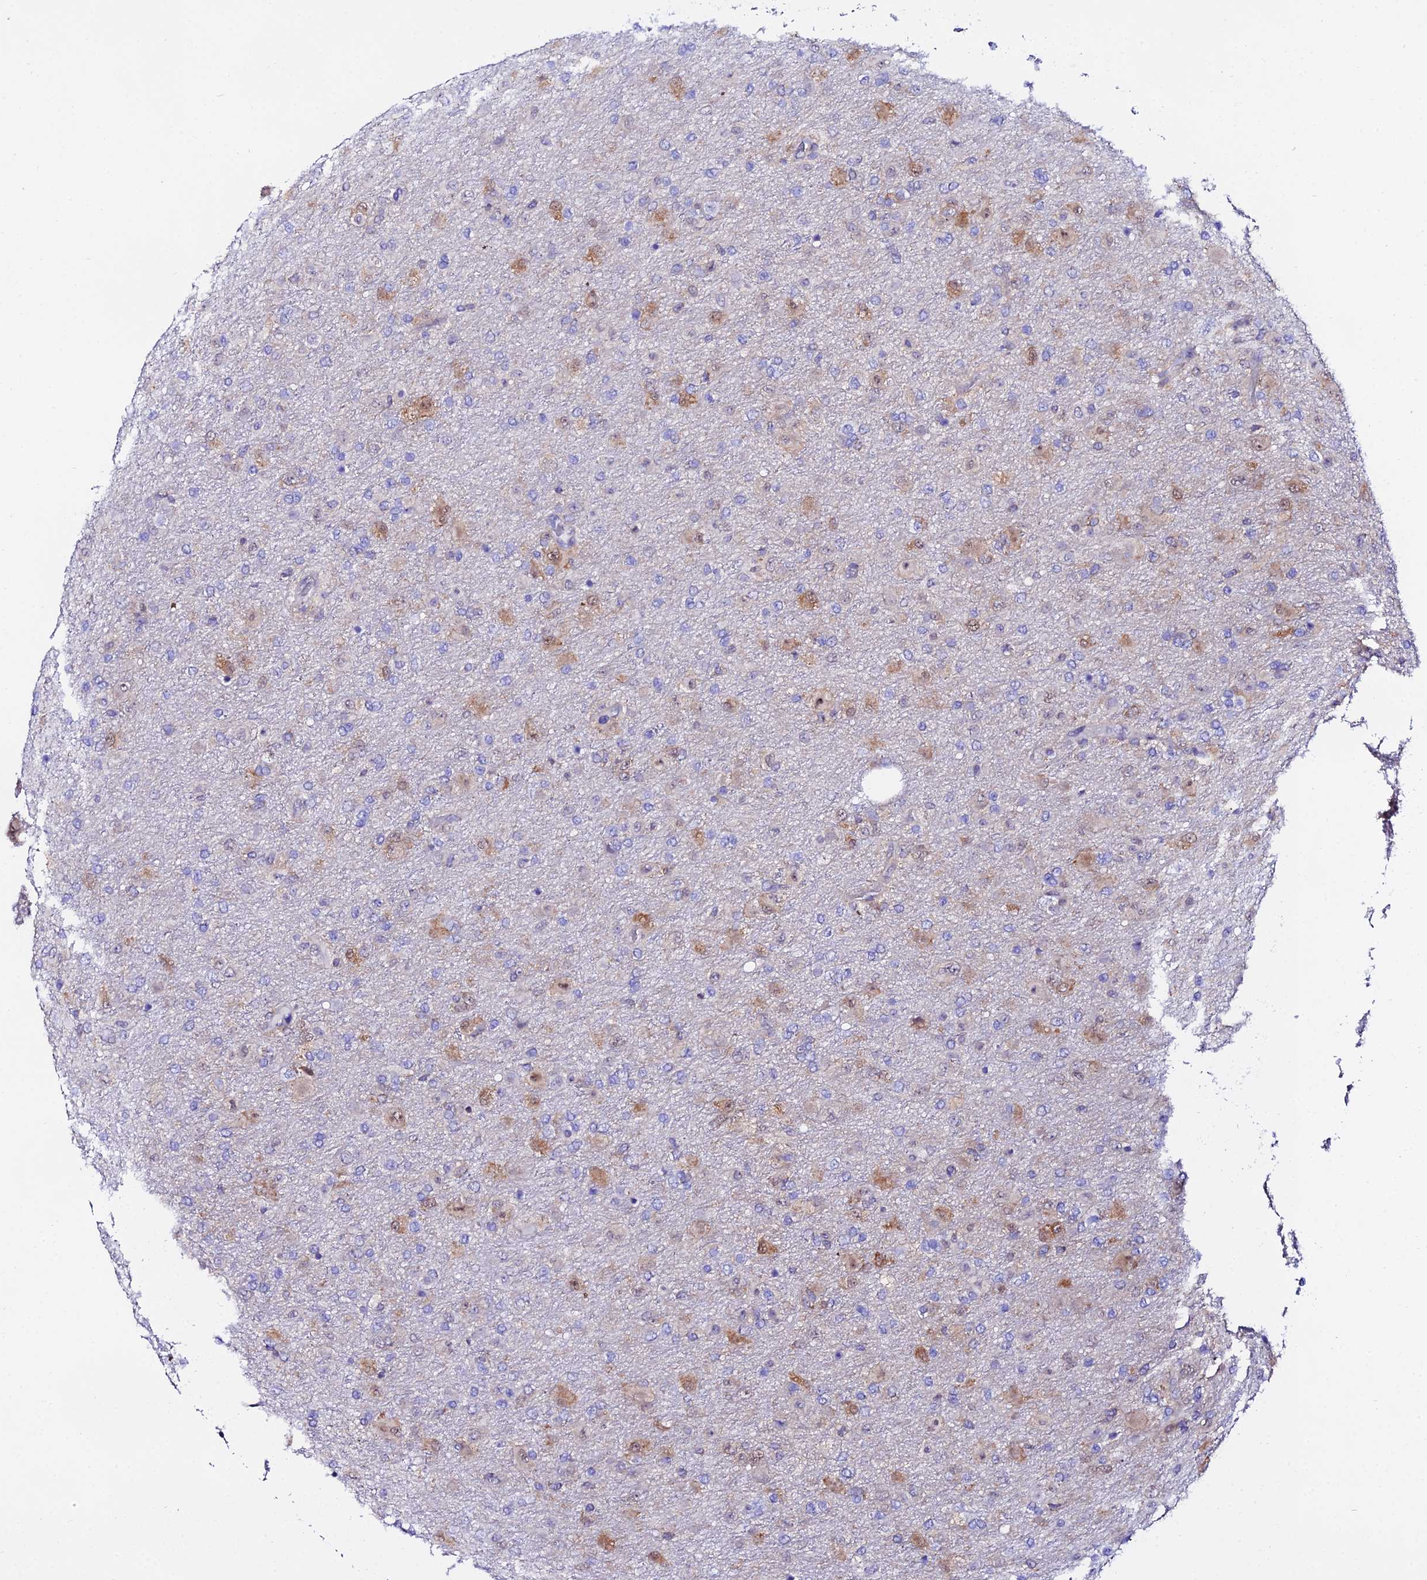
{"staining": {"intensity": "moderate", "quantity": "<25%", "location": "cytoplasmic/membranous"}, "tissue": "glioma", "cell_type": "Tumor cells", "image_type": "cancer", "snomed": [{"axis": "morphology", "description": "Glioma, malignant, Low grade"}, {"axis": "topography", "description": "Brain"}], "caption": "Immunohistochemistry of human low-grade glioma (malignant) reveals low levels of moderate cytoplasmic/membranous positivity in approximately <25% of tumor cells. (DAB = brown stain, brightfield microscopy at high magnification).", "gene": "S100A16", "patient": {"sex": "male", "age": 65}}